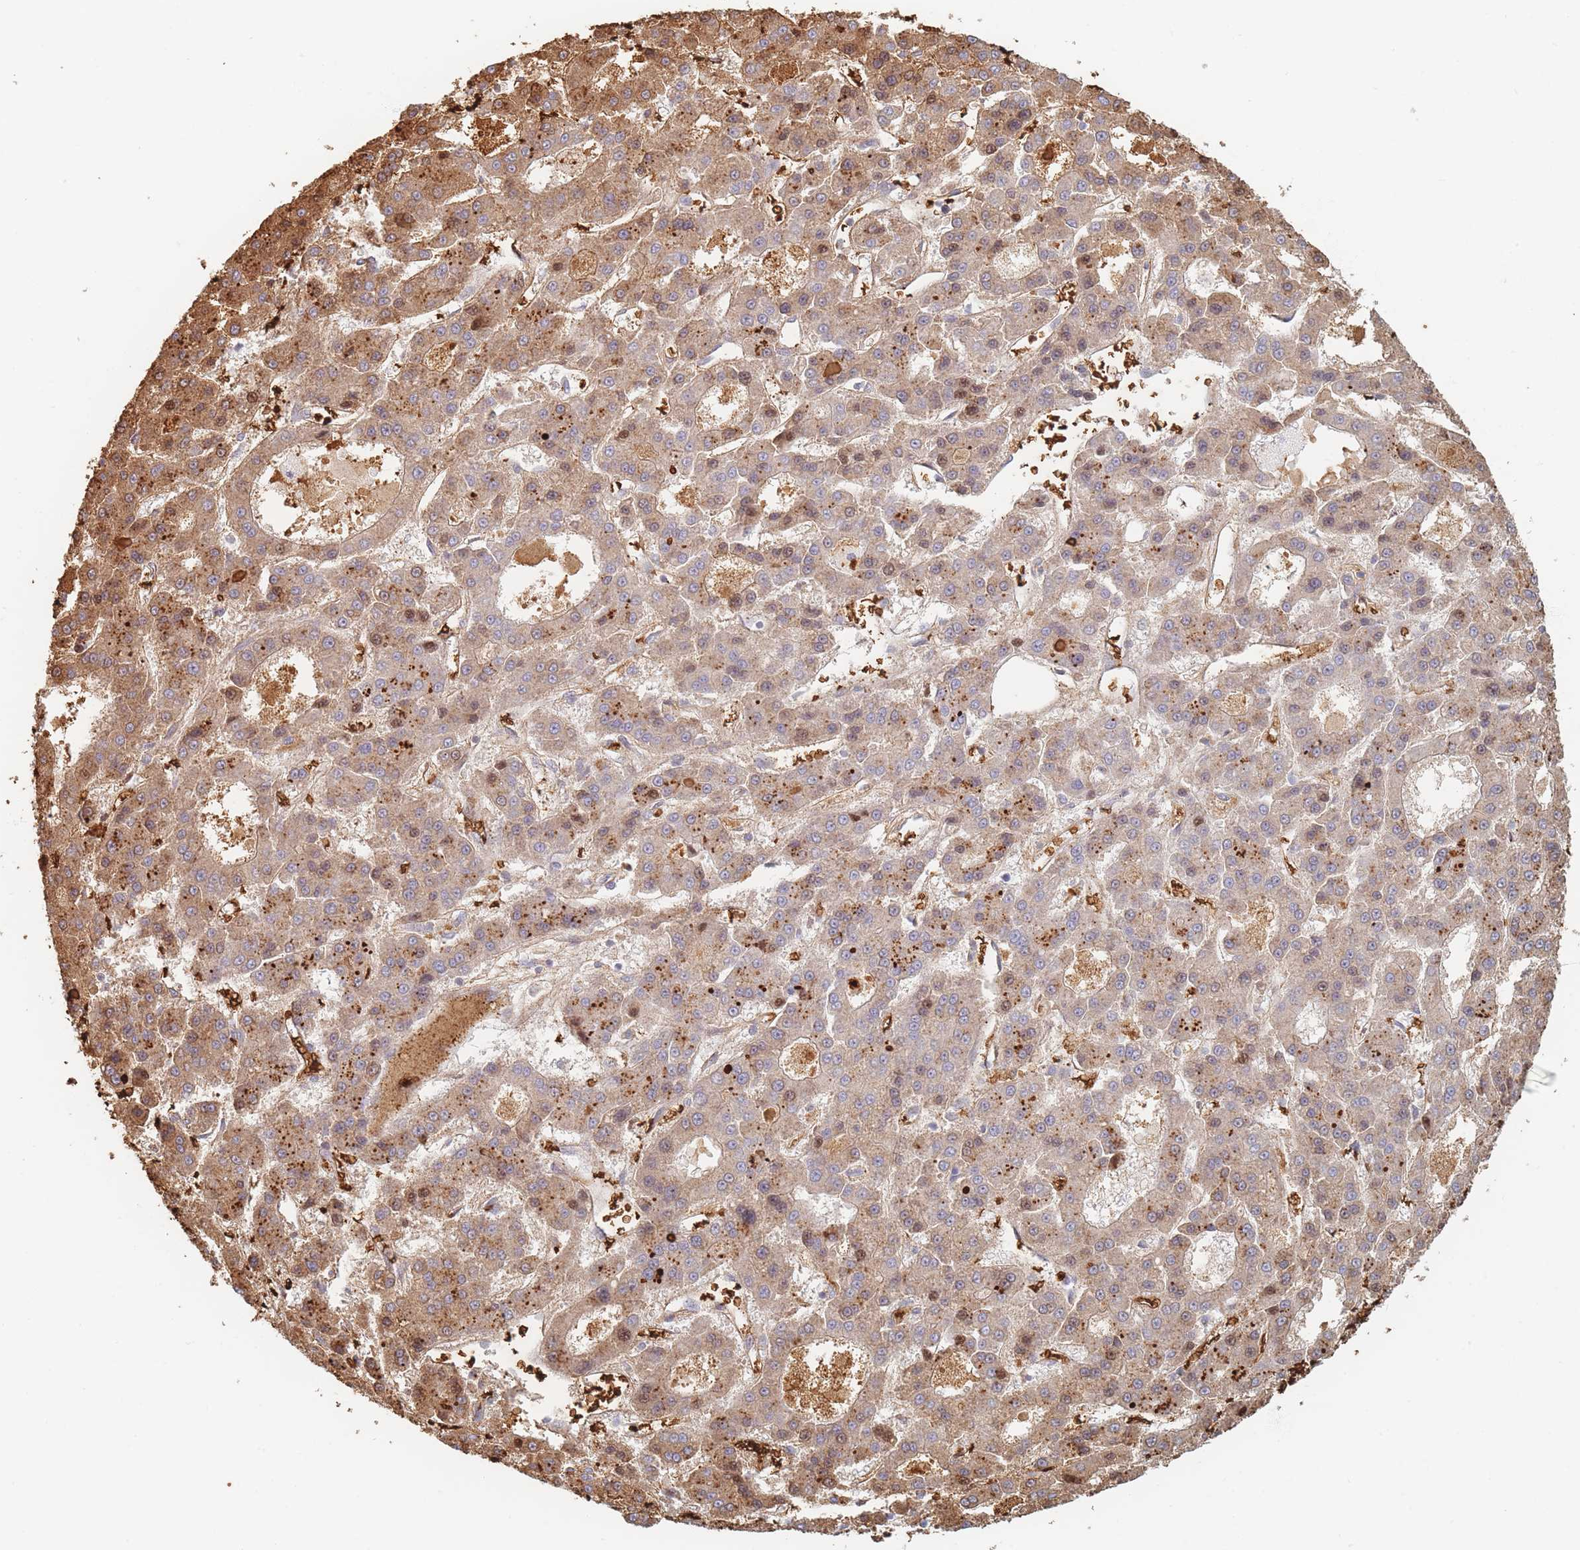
{"staining": {"intensity": "moderate", "quantity": "25%-75%", "location": "cytoplasmic/membranous"}, "tissue": "liver cancer", "cell_type": "Tumor cells", "image_type": "cancer", "snomed": [{"axis": "morphology", "description": "Carcinoma, Hepatocellular, NOS"}, {"axis": "topography", "description": "Liver"}], "caption": "Liver cancer stained with immunohistochemistry (IHC) reveals moderate cytoplasmic/membranous expression in about 25%-75% of tumor cells. (brown staining indicates protein expression, while blue staining denotes nuclei).", "gene": "SLC2A6", "patient": {"sex": "male", "age": 70}}